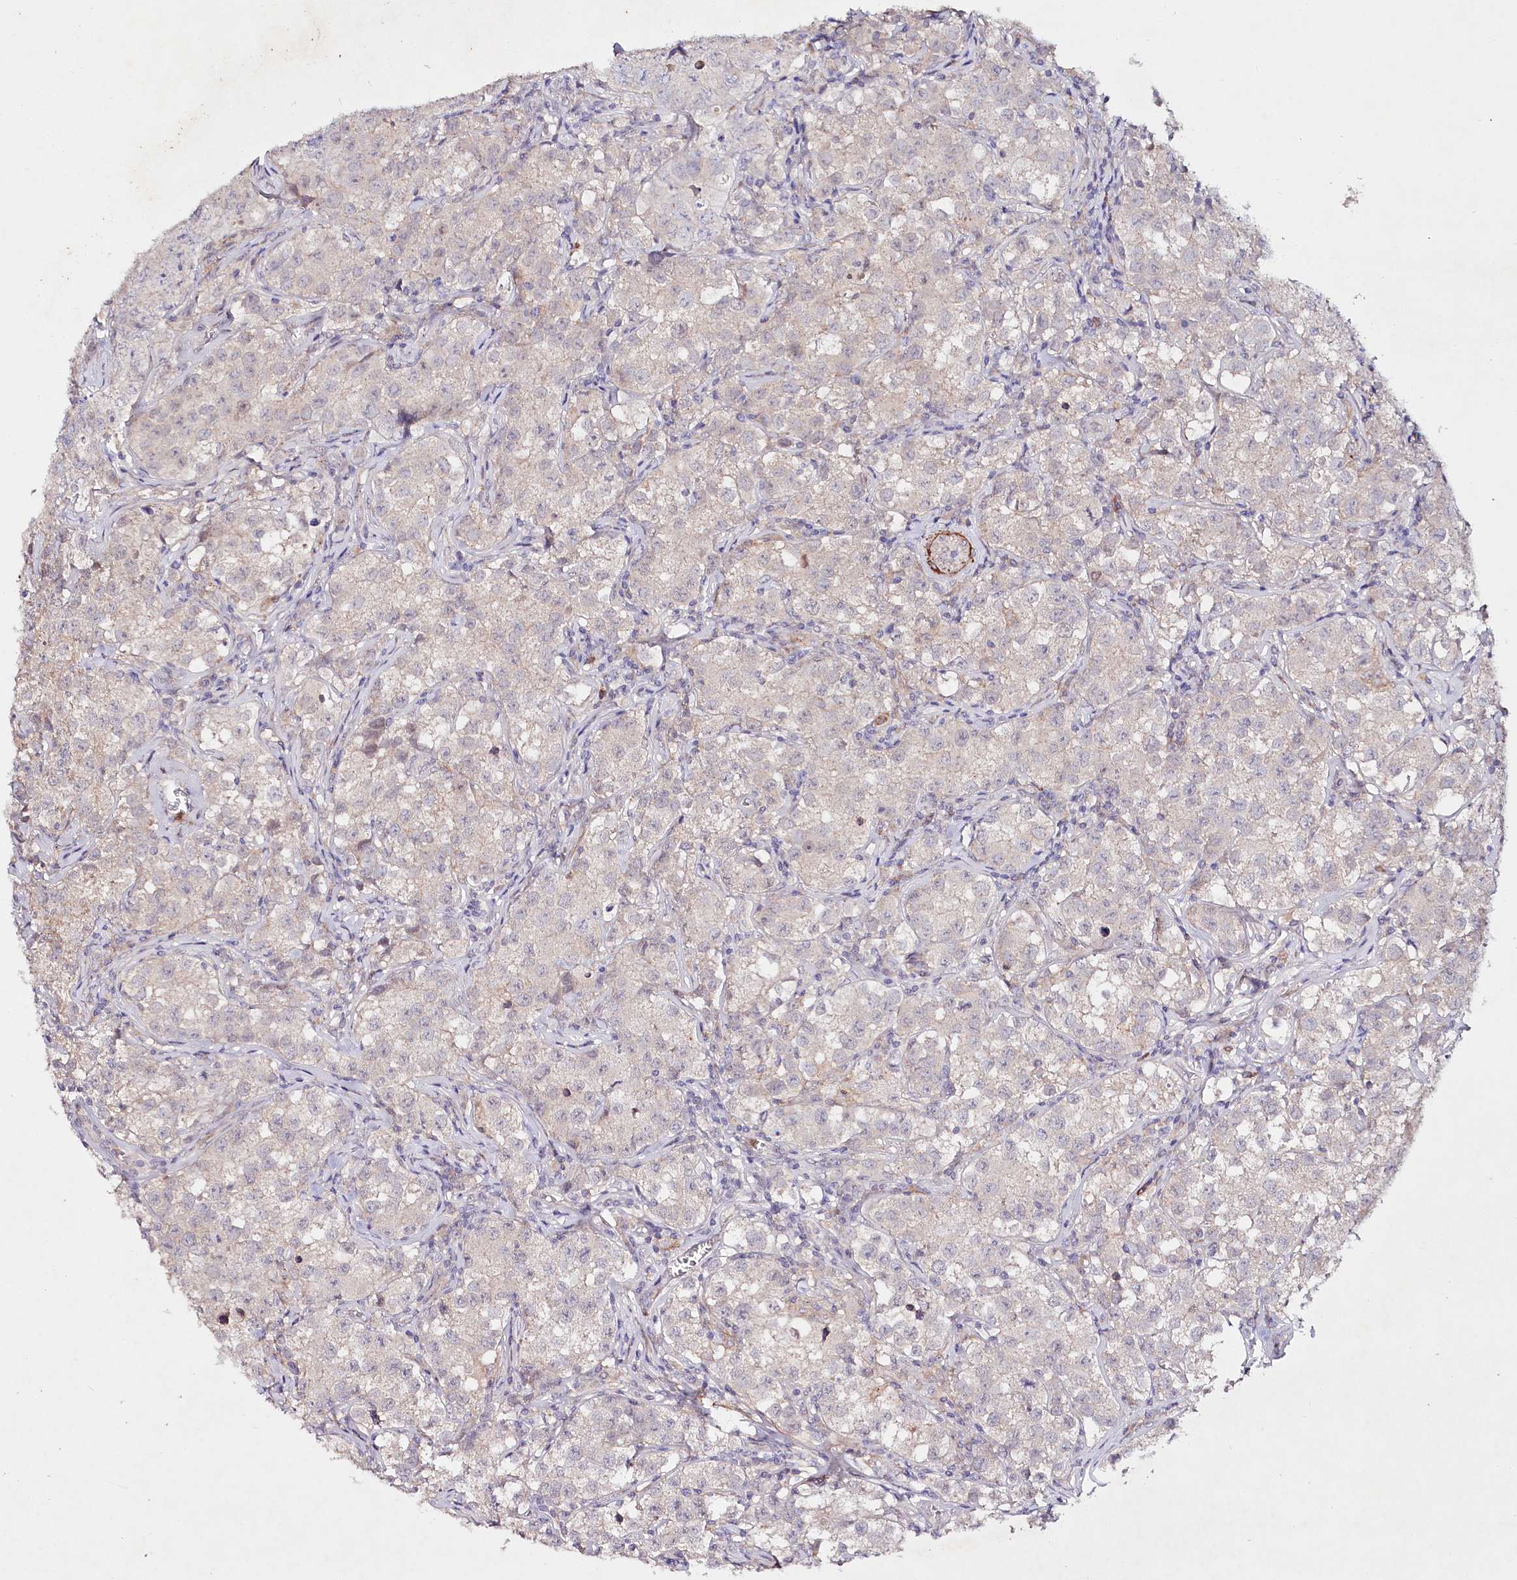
{"staining": {"intensity": "negative", "quantity": "none", "location": "none"}, "tissue": "testis cancer", "cell_type": "Tumor cells", "image_type": "cancer", "snomed": [{"axis": "morphology", "description": "Seminoma, NOS"}, {"axis": "morphology", "description": "Carcinoma, Embryonal, NOS"}, {"axis": "topography", "description": "Testis"}], "caption": "The photomicrograph demonstrates no significant positivity in tumor cells of testis cancer. (Brightfield microscopy of DAB (3,3'-diaminobenzidine) immunohistochemistry at high magnification).", "gene": "ALDH3B1", "patient": {"sex": "male", "age": 43}}